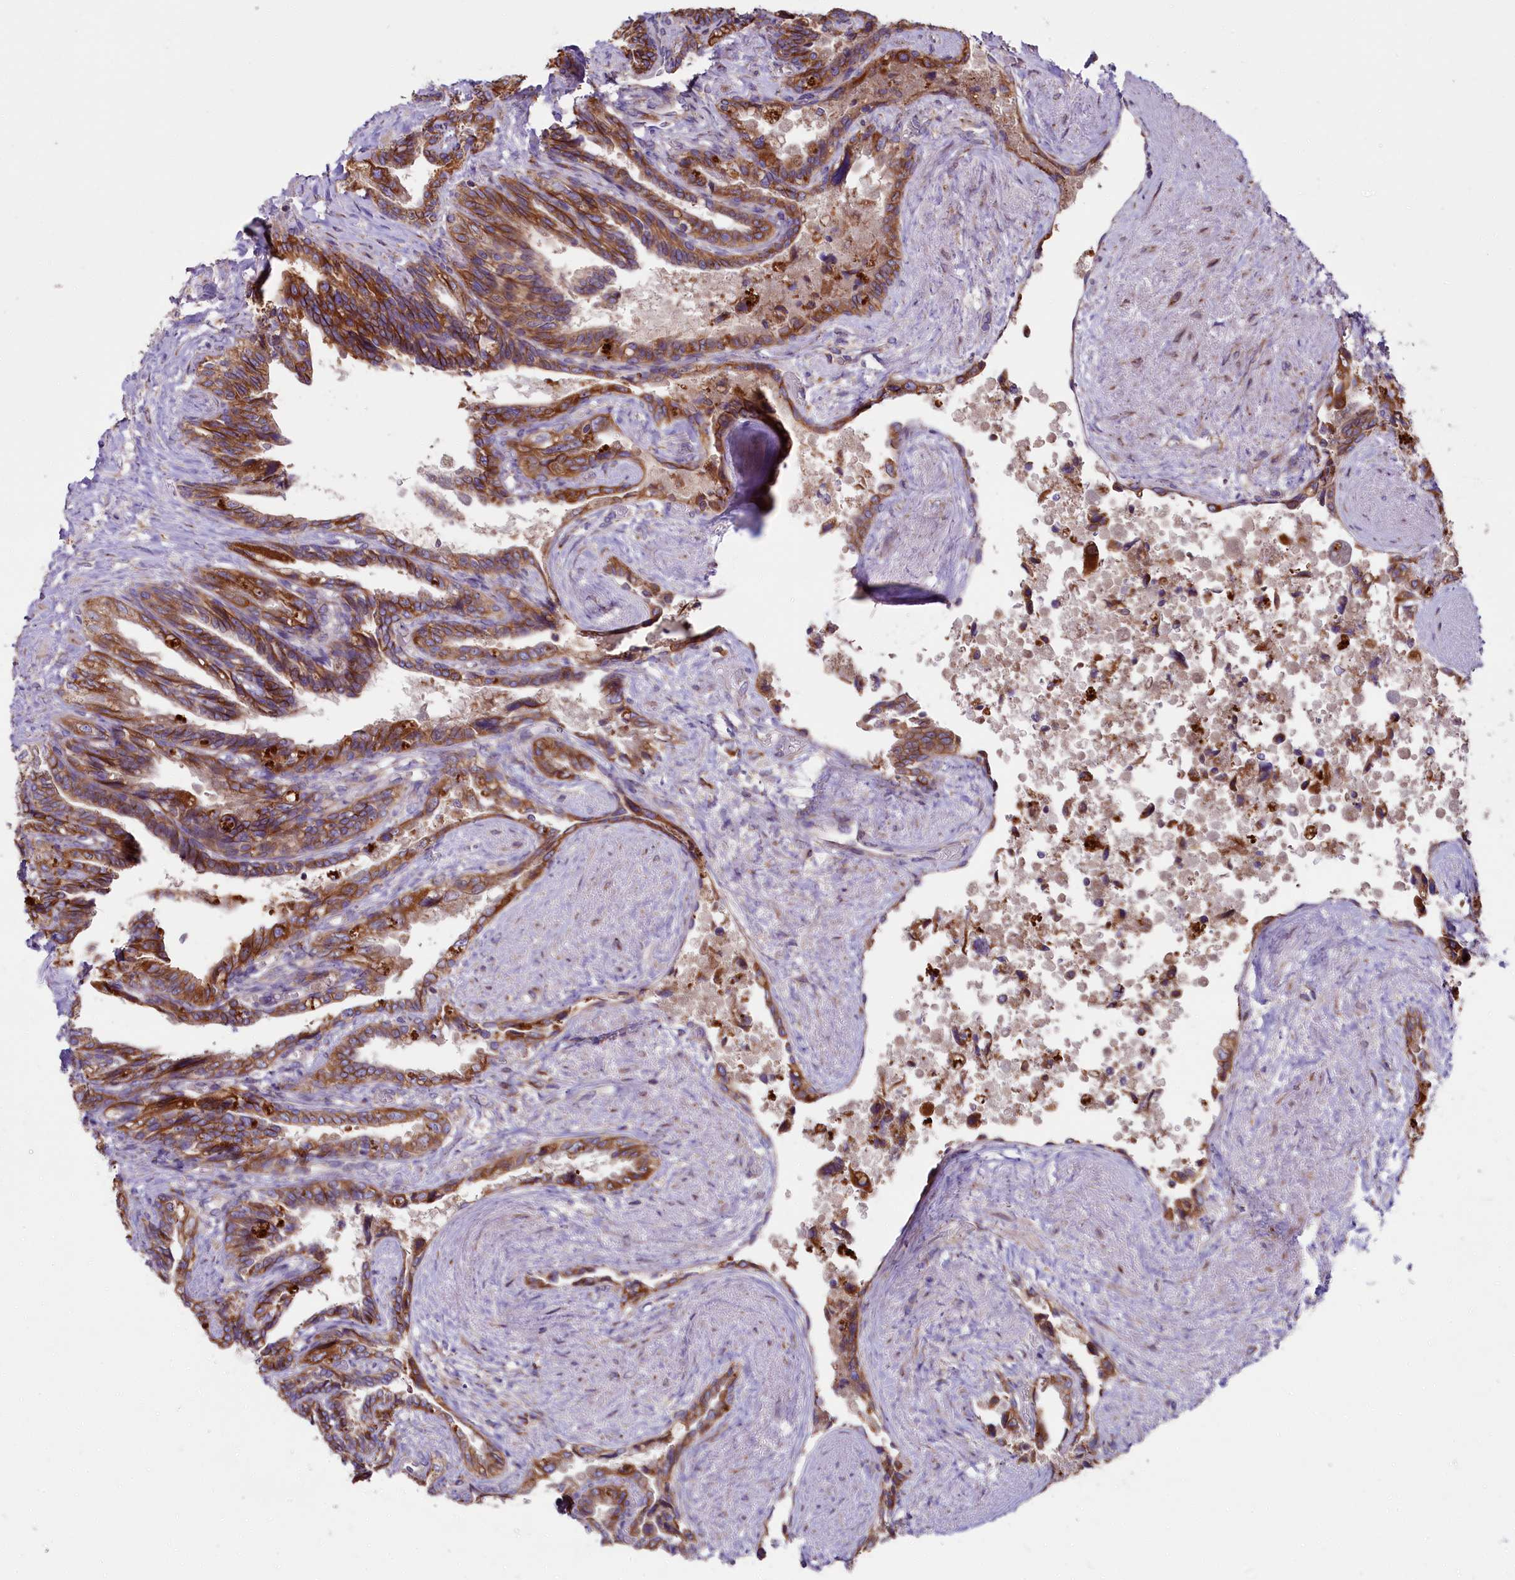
{"staining": {"intensity": "strong", "quantity": ">75%", "location": "cytoplasmic/membranous"}, "tissue": "seminal vesicle", "cell_type": "Glandular cells", "image_type": "normal", "snomed": [{"axis": "morphology", "description": "Normal tissue, NOS"}, {"axis": "topography", "description": "Seminal veicle"}, {"axis": "topography", "description": "Peripheral nerve tissue"}], "caption": "Protein expression analysis of unremarkable seminal vesicle demonstrates strong cytoplasmic/membranous positivity in about >75% of glandular cells. (DAB IHC with brightfield microscopy, high magnification).", "gene": "ZSWIM1", "patient": {"sex": "male", "age": 60}}